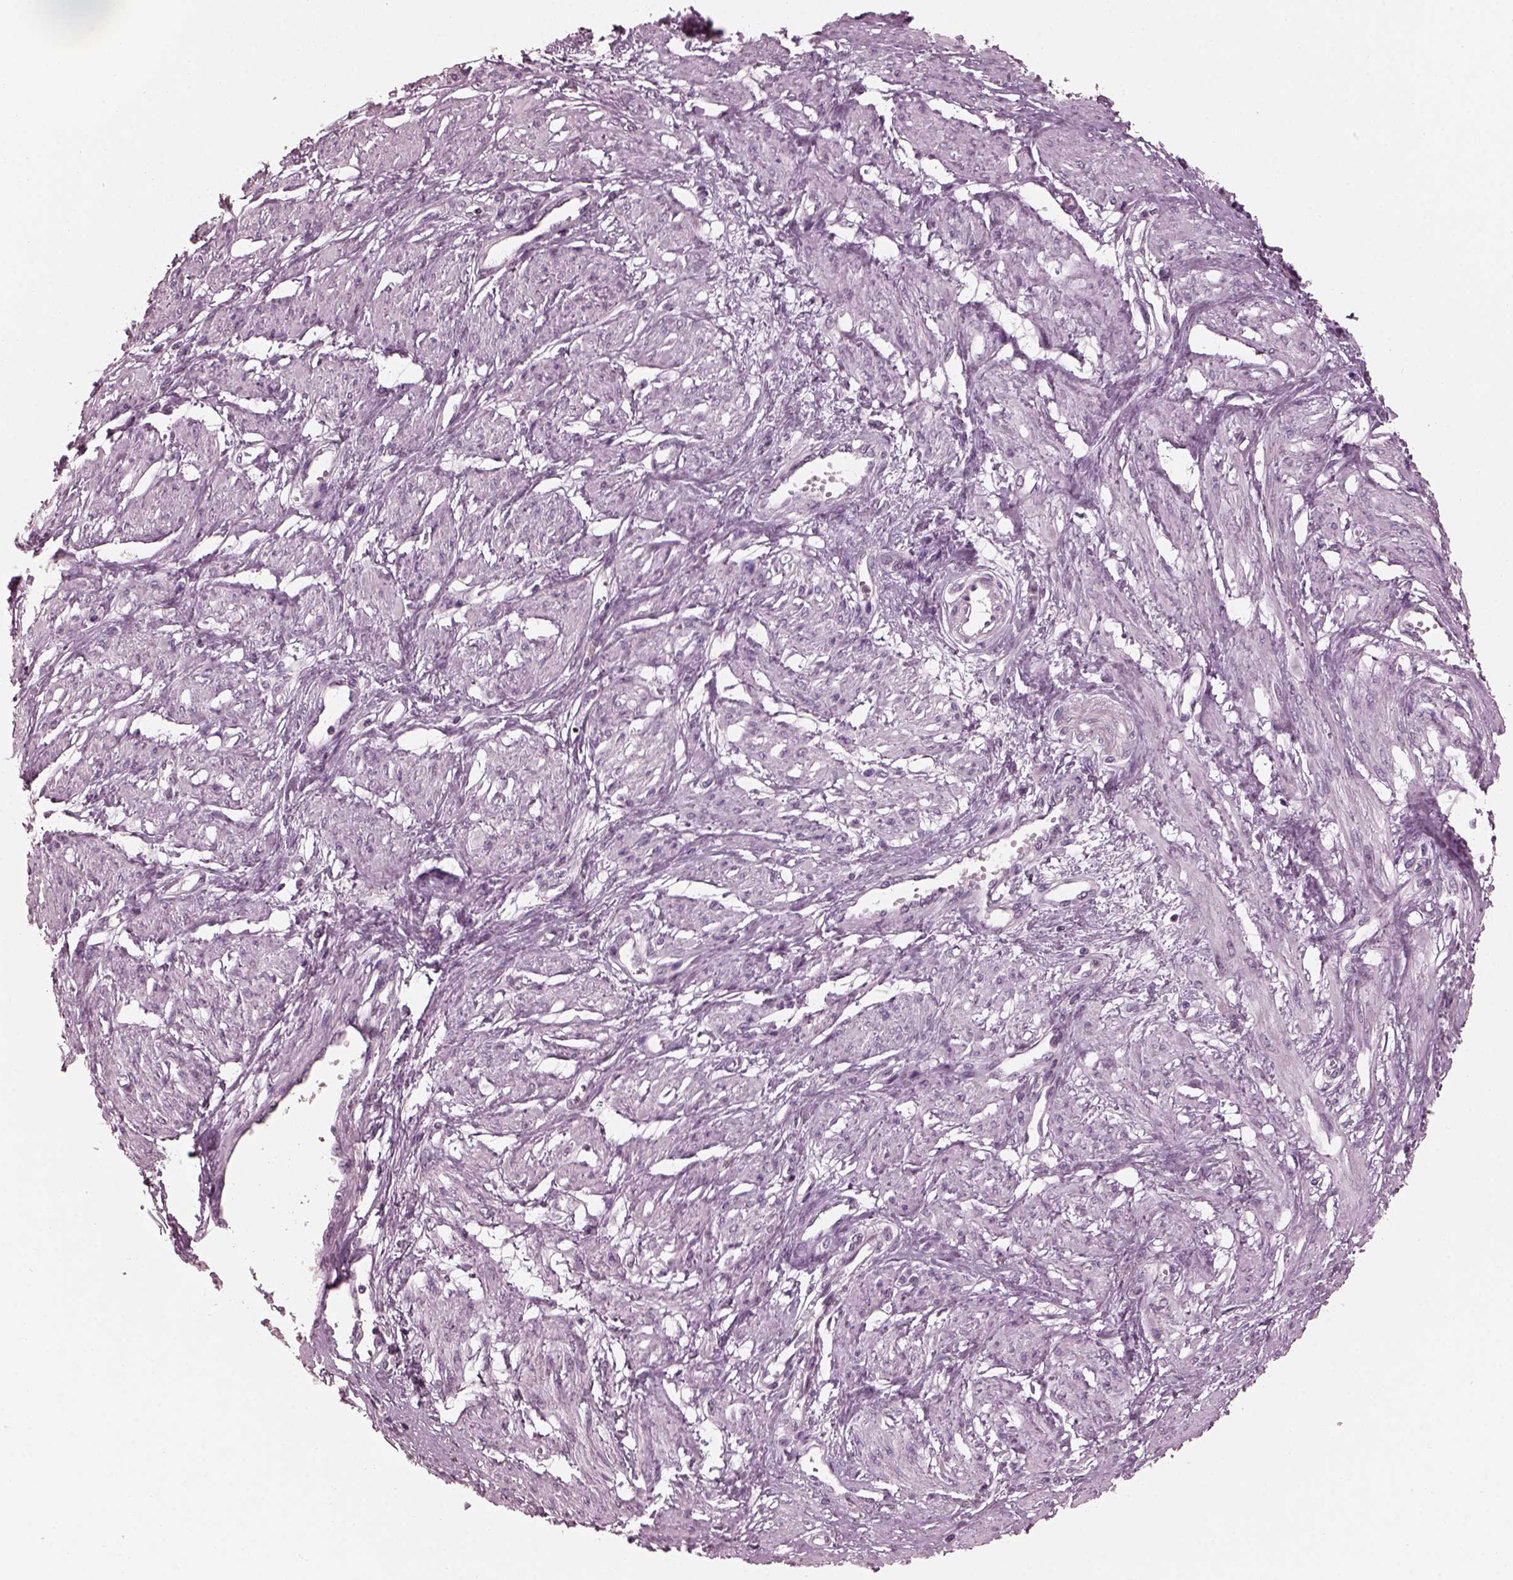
{"staining": {"intensity": "negative", "quantity": "none", "location": "none"}, "tissue": "smooth muscle", "cell_type": "Smooth muscle cells", "image_type": "normal", "snomed": [{"axis": "morphology", "description": "Normal tissue, NOS"}, {"axis": "topography", "description": "Smooth muscle"}, {"axis": "topography", "description": "Uterus"}], "caption": "Immunohistochemistry (IHC) photomicrograph of benign smooth muscle stained for a protein (brown), which demonstrates no positivity in smooth muscle cells.", "gene": "TSKS", "patient": {"sex": "female", "age": 39}}